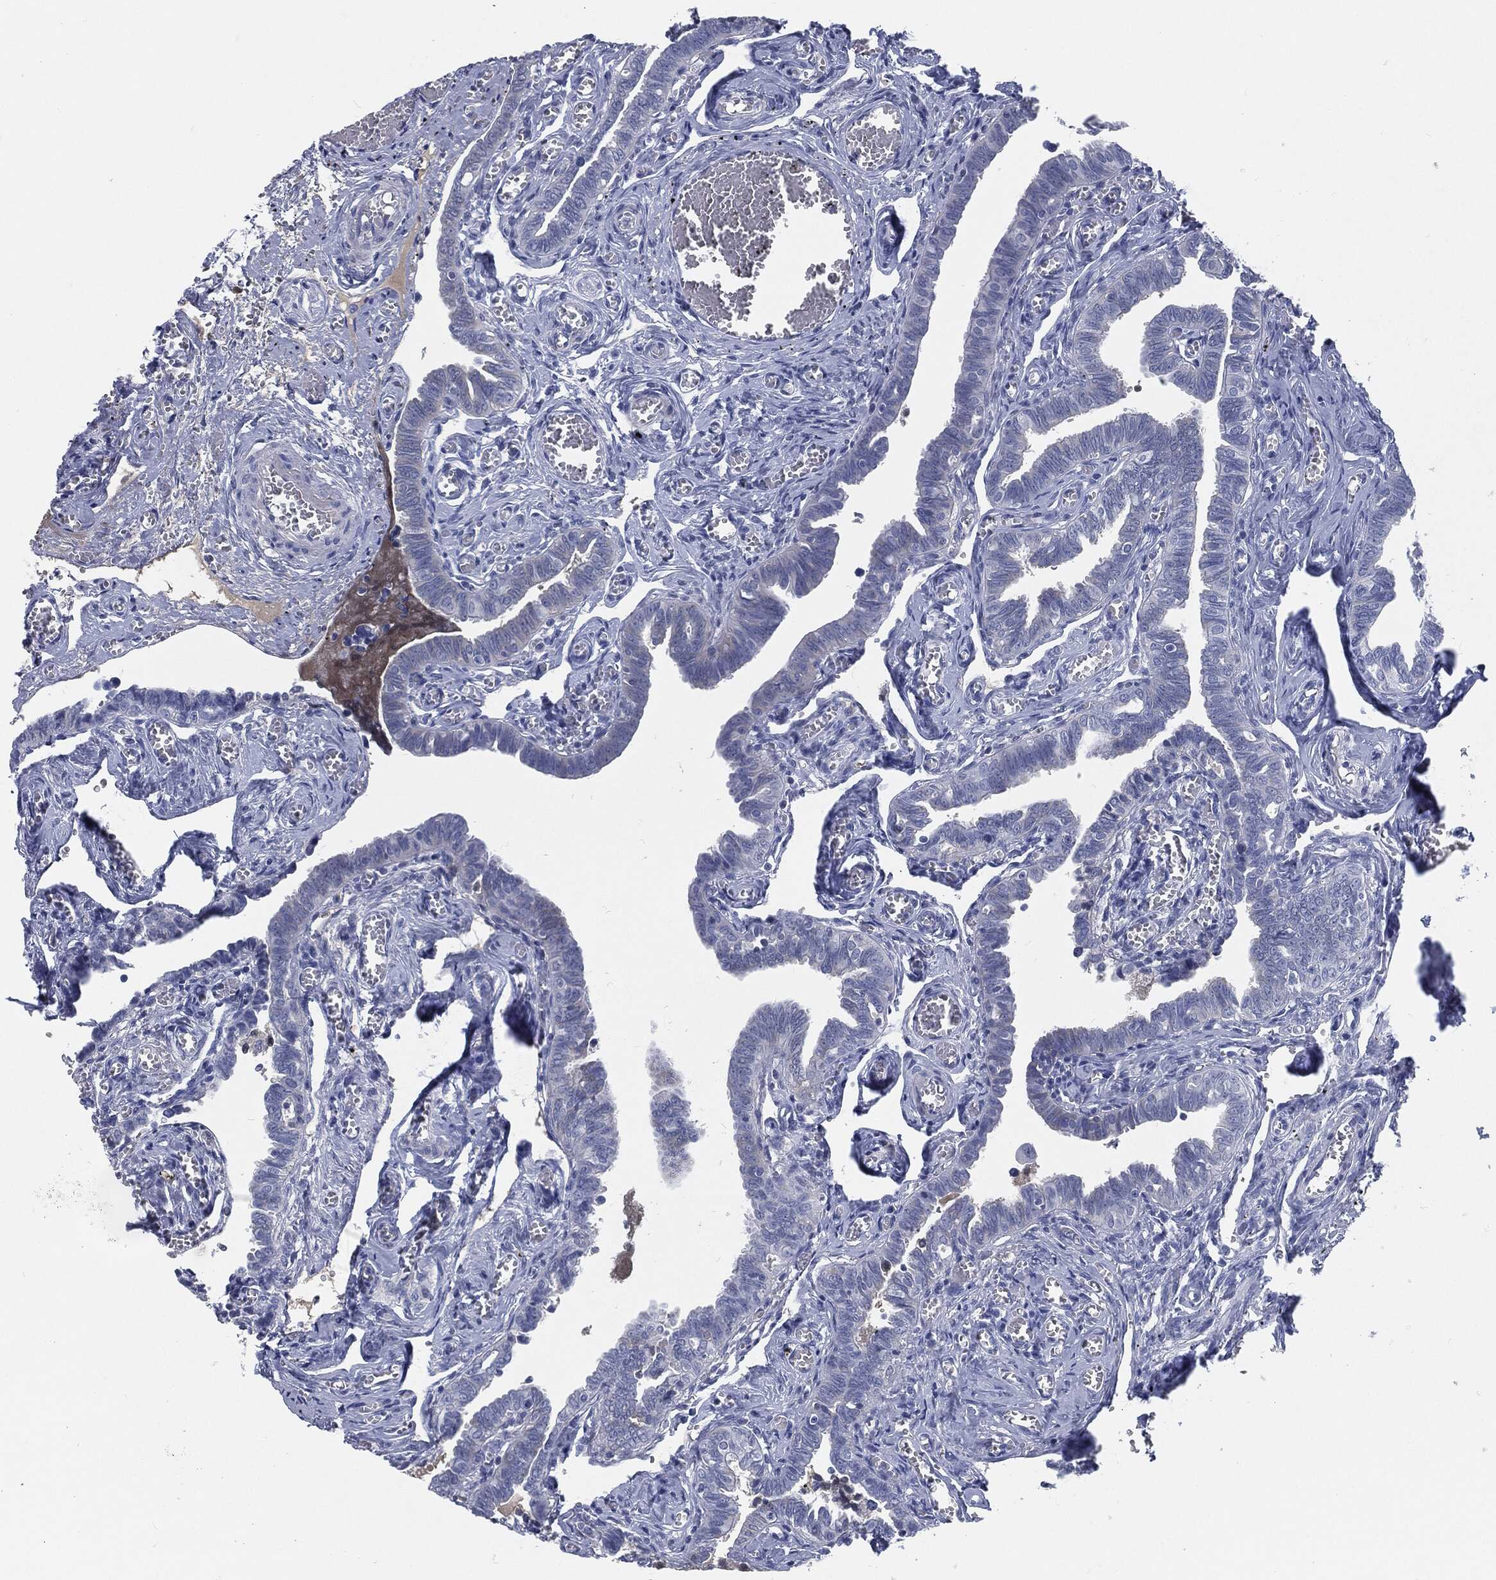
{"staining": {"intensity": "negative", "quantity": "none", "location": "none"}, "tissue": "fallopian tube", "cell_type": "Glandular cells", "image_type": "normal", "snomed": [{"axis": "morphology", "description": "Normal tissue, NOS"}, {"axis": "topography", "description": "Vascular tissue"}, {"axis": "topography", "description": "Fallopian tube"}], "caption": "Image shows no significant protein staining in glandular cells of normal fallopian tube.", "gene": "MST1", "patient": {"sex": "female", "age": 67}}